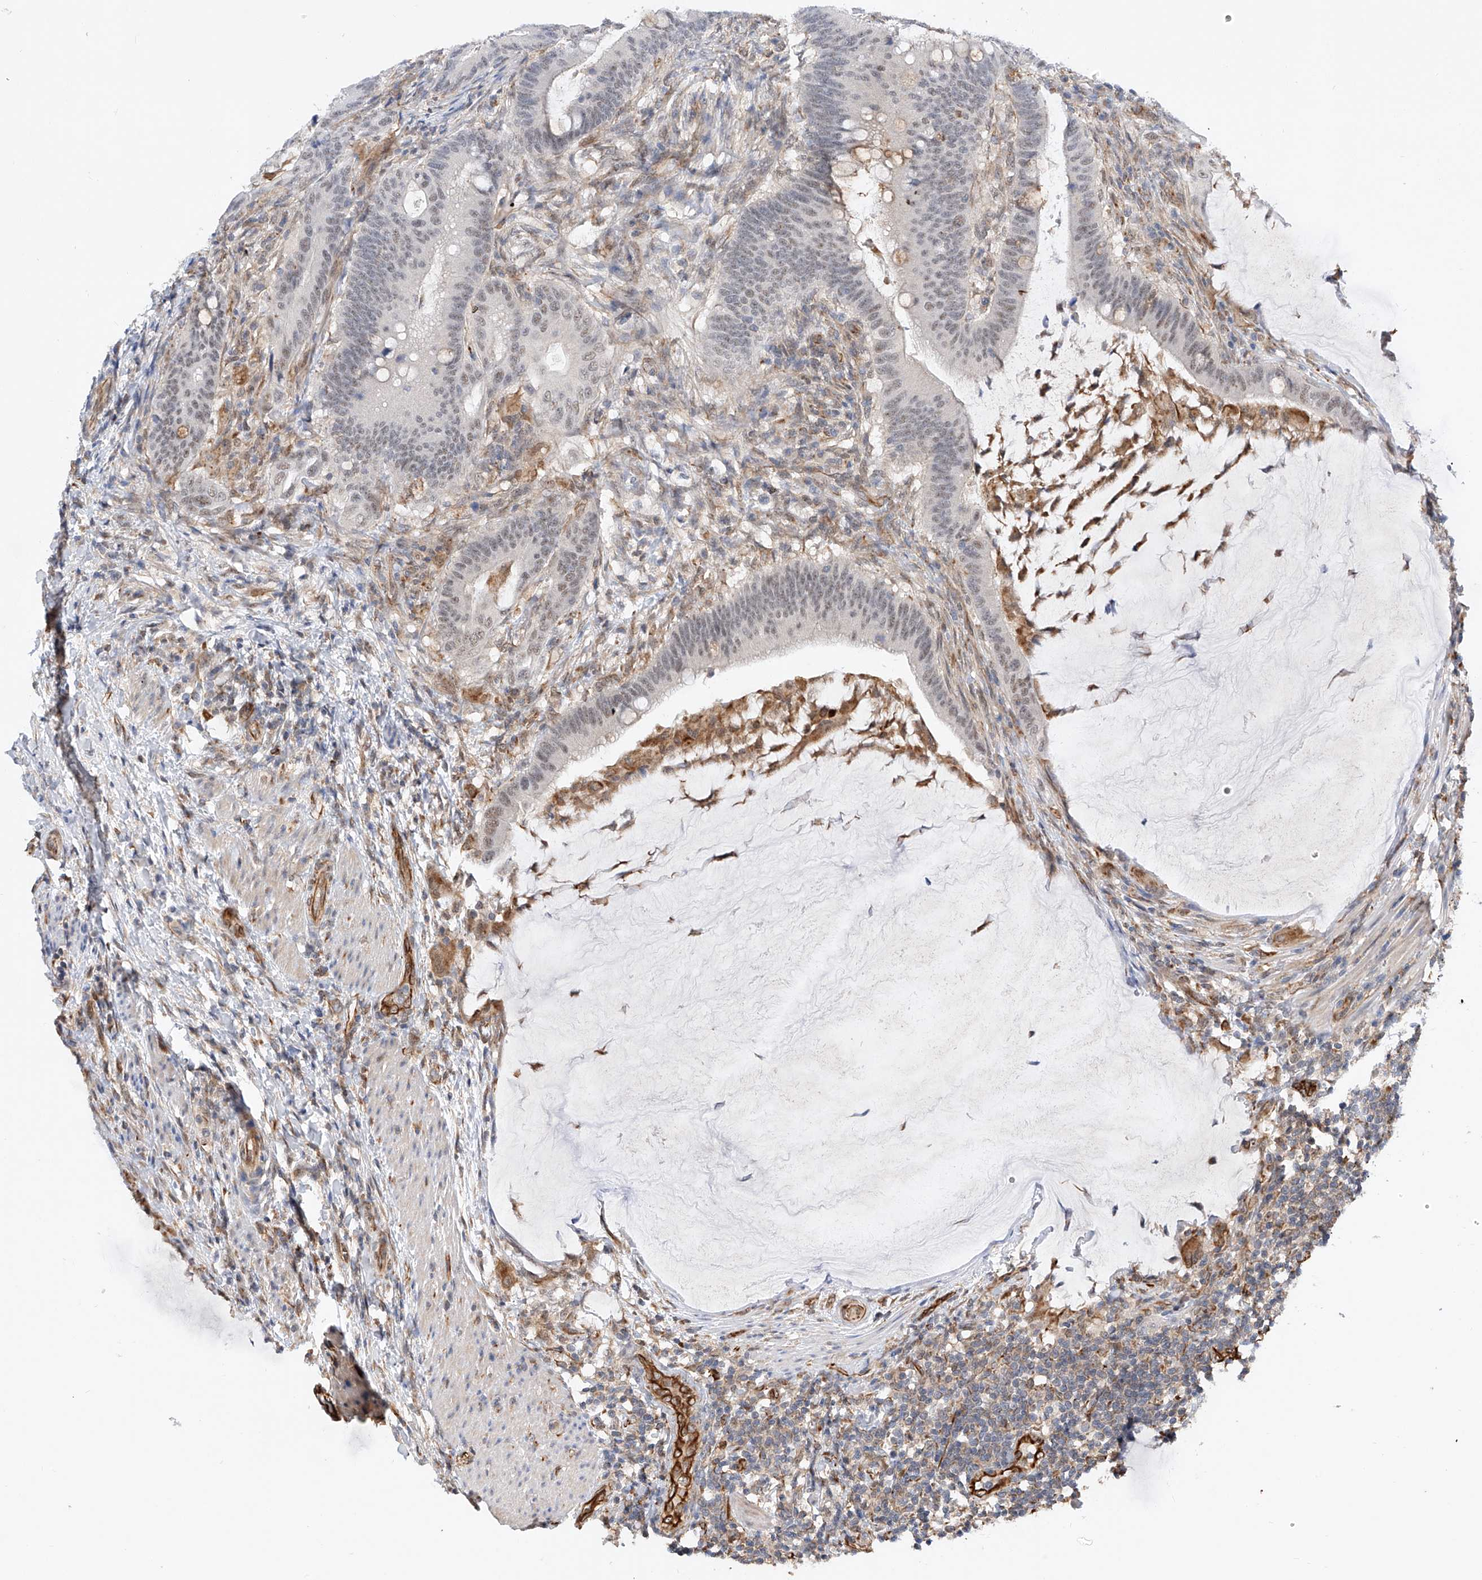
{"staining": {"intensity": "weak", "quantity": "<25%", "location": "nuclear"}, "tissue": "colorectal cancer", "cell_type": "Tumor cells", "image_type": "cancer", "snomed": [{"axis": "morphology", "description": "Adenocarcinoma, NOS"}, {"axis": "topography", "description": "Colon"}], "caption": "Adenocarcinoma (colorectal) was stained to show a protein in brown. There is no significant positivity in tumor cells.", "gene": "AMD1", "patient": {"sex": "female", "age": 66}}